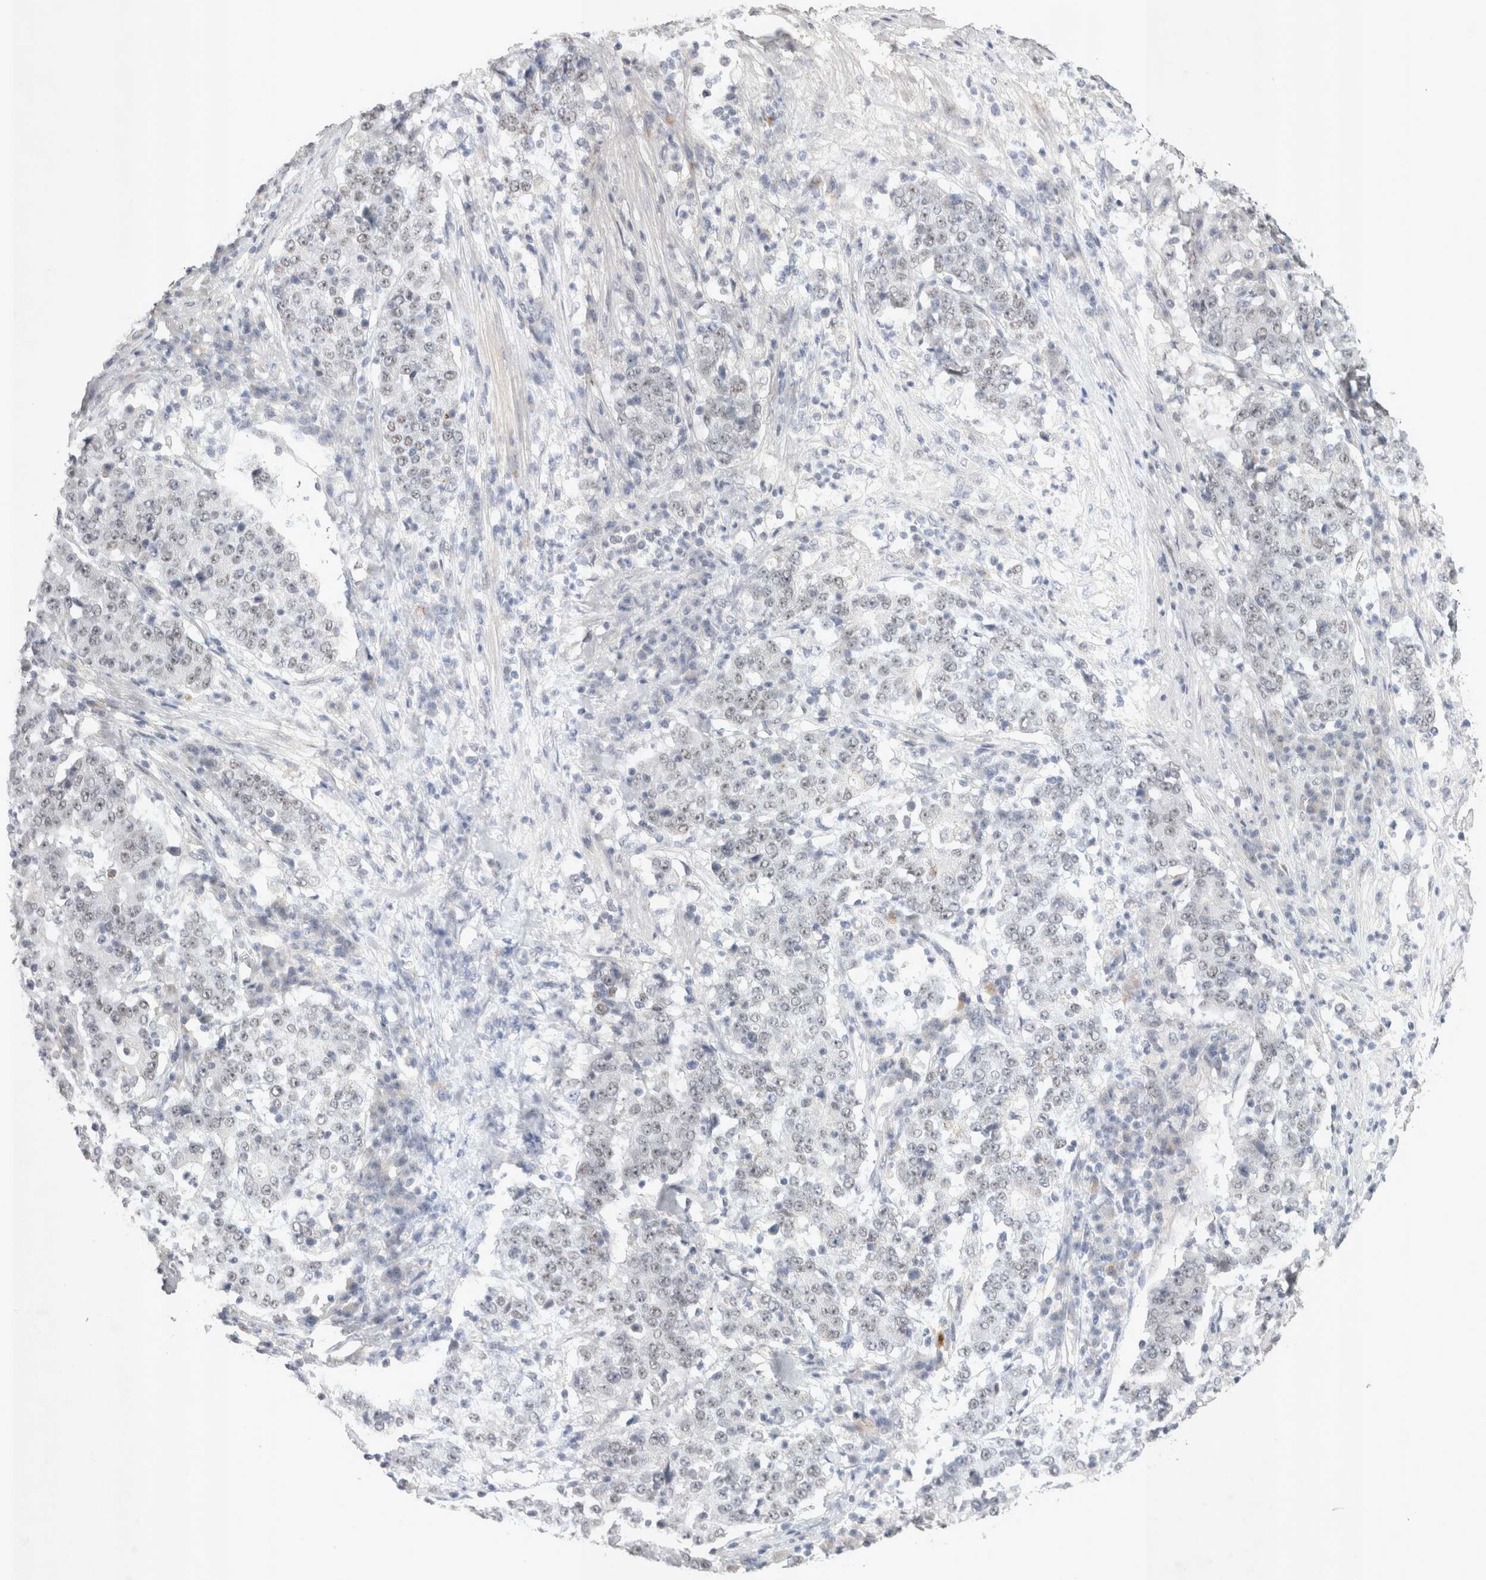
{"staining": {"intensity": "weak", "quantity": "<25%", "location": "nuclear"}, "tissue": "stomach cancer", "cell_type": "Tumor cells", "image_type": "cancer", "snomed": [{"axis": "morphology", "description": "Adenocarcinoma, NOS"}, {"axis": "topography", "description": "Stomach"}], "caption": "Tumor cells show no significant protein positivity in stomach cancer.", "gene": "RECQL4", "patient": {"sex": "male", "age": 59}}